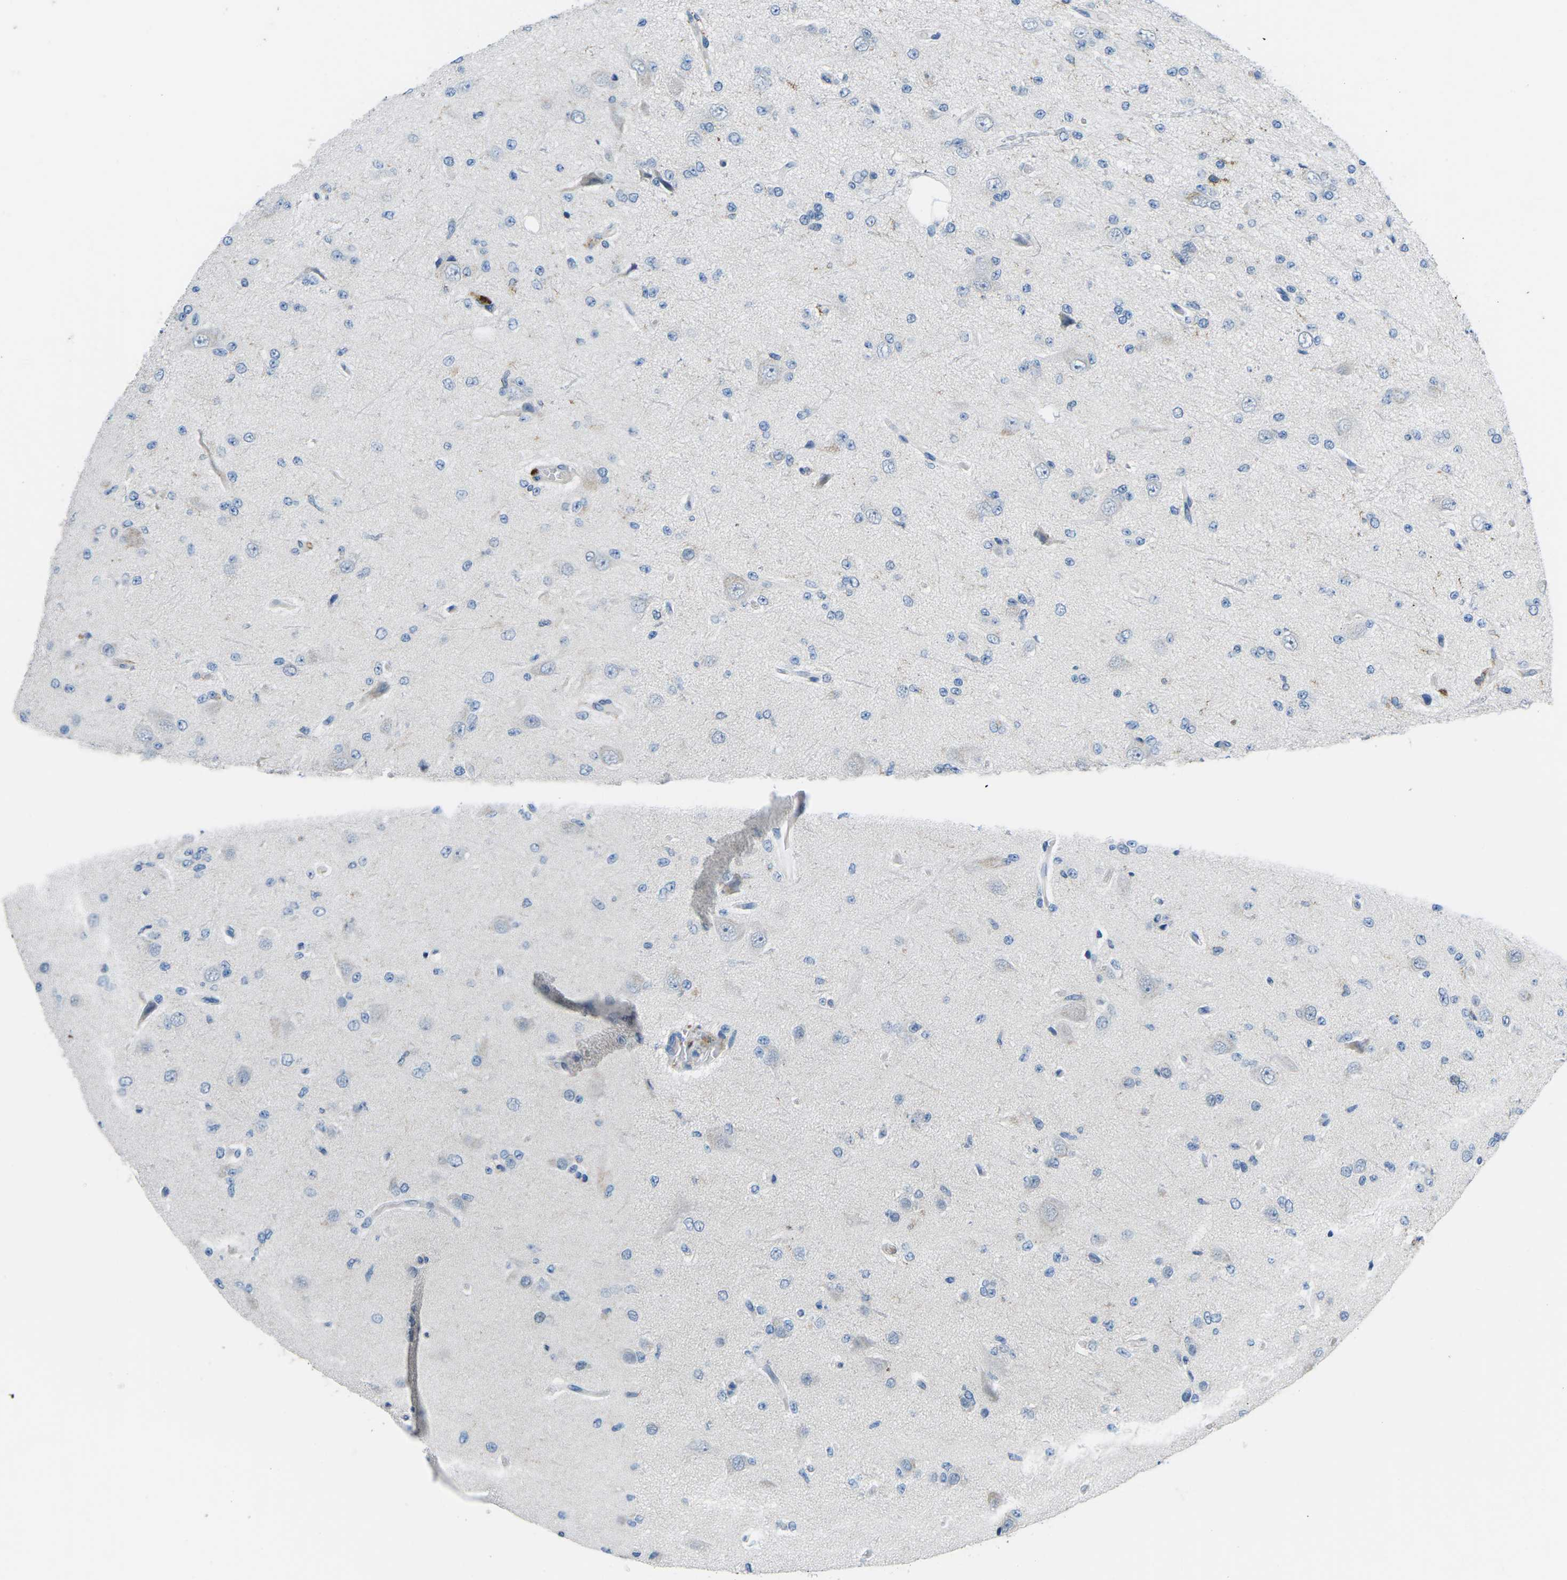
{"staining": {"intensity": "negative", "quantity": "none", "location": "none"}, "tissue": "glioma", "cell_type": "Tumor cells", "image_type": "cancer", "snomed": [{"axis": "morphology", "description": "Glioma, malignant, Low grade"}, {"axis": "topography", "description": "Brain"}], "caption": "This micrograph is of glioma stained with immunohistochemistry (IHC) to label a protein in brown with the nuclei are counter-stained blue. There is no expression in tumor cells.", "gene": "PTPN1", "patient": {"sex": "male", "age": 38}}